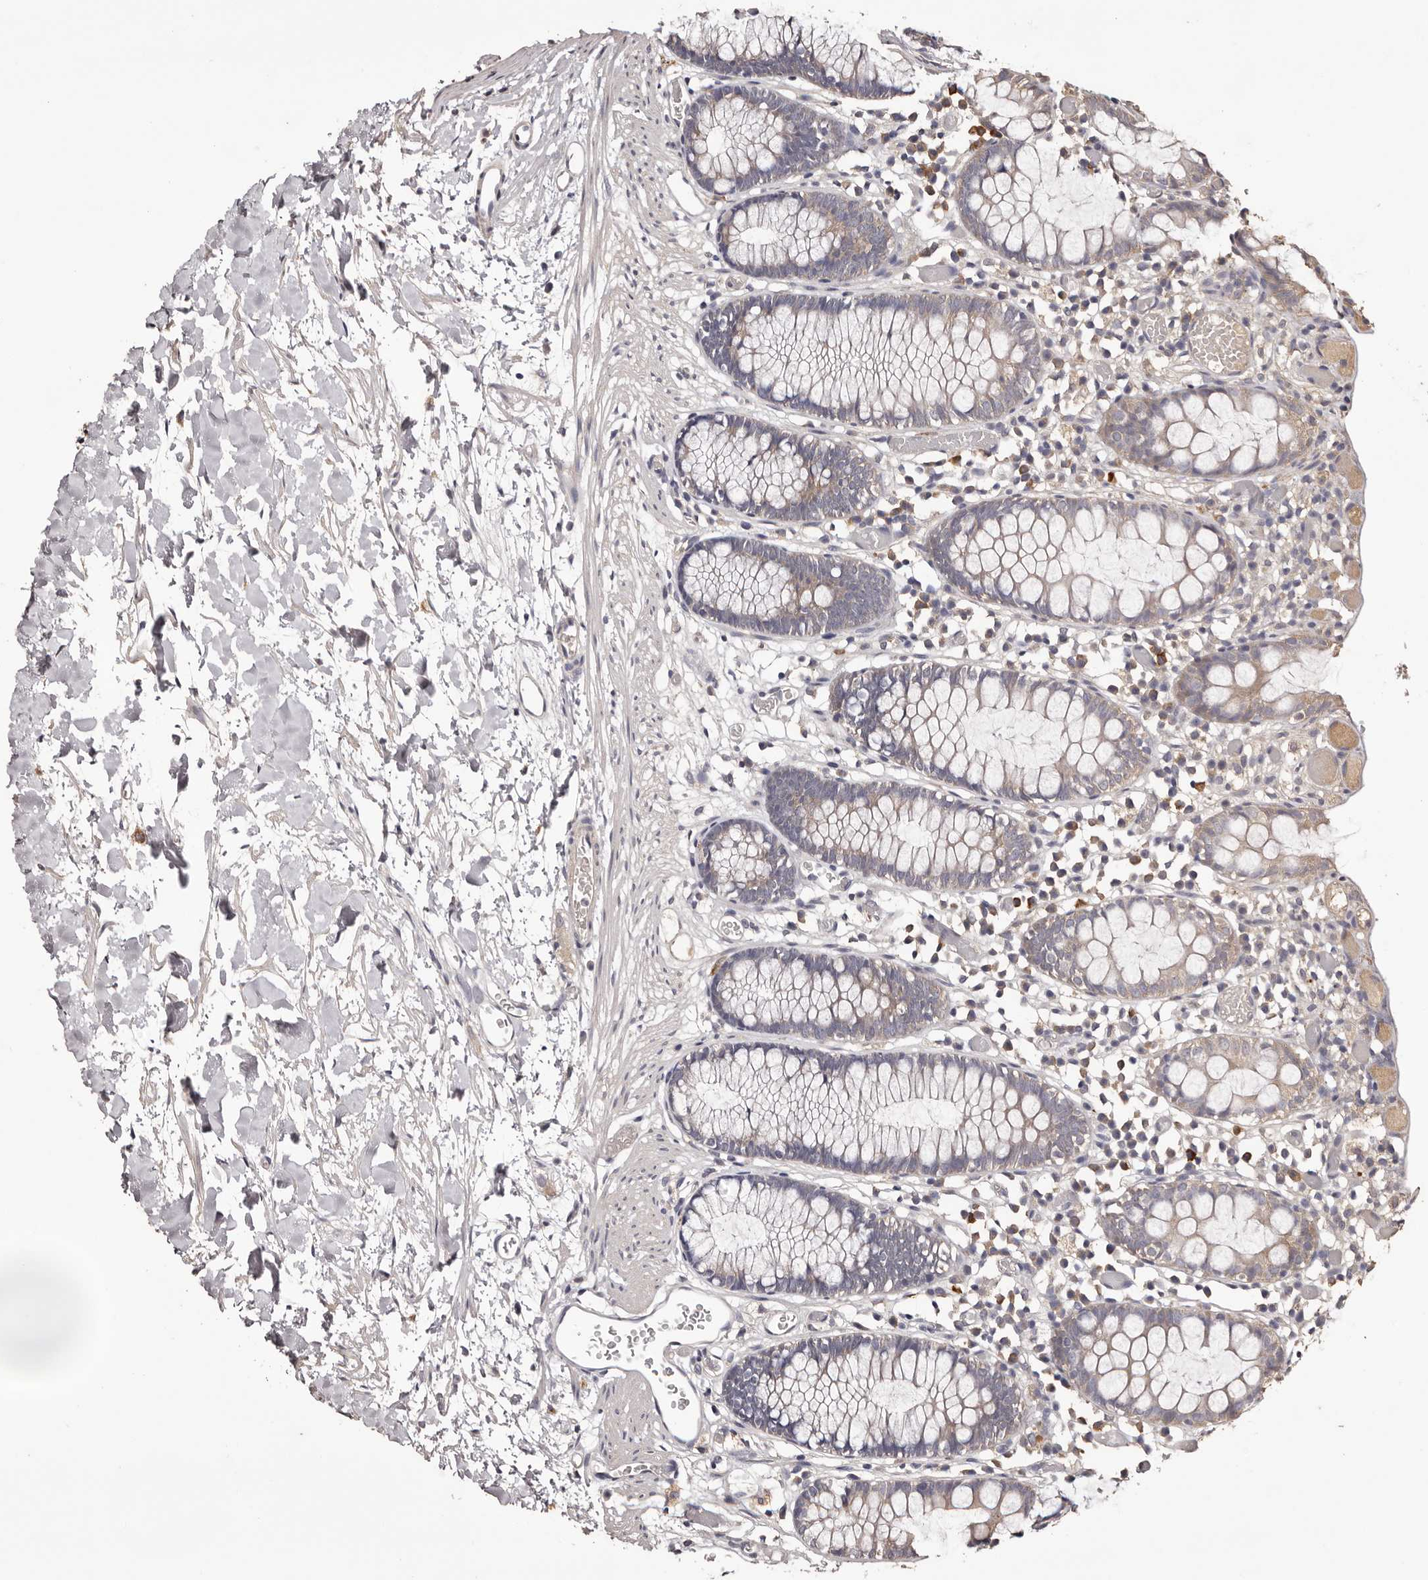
{"staining": {"intensity": "weak", "quantity": "<25%", "location": "cytoplasmic/membranous"}, "tissue": "colon", "cell_type": "Endothelial cells", "image_type": "normal", "snomed": [{"axis": "morphology", "description": "Normal tissue, NOS"}, {"axis": "topography", "description": "Colon"}], "caption": "Immunohistochemistry image of unremarkable colon: human colon stained with DAB (3,3'-diaminobenzidine) exhibits no significant protein positivity in endothelial cells. (Brightfield microscopy of DAB immunohistochemistry at high magnification).", "gene": "ETNK1", "patient": {"sex": "male", "age": 14}}